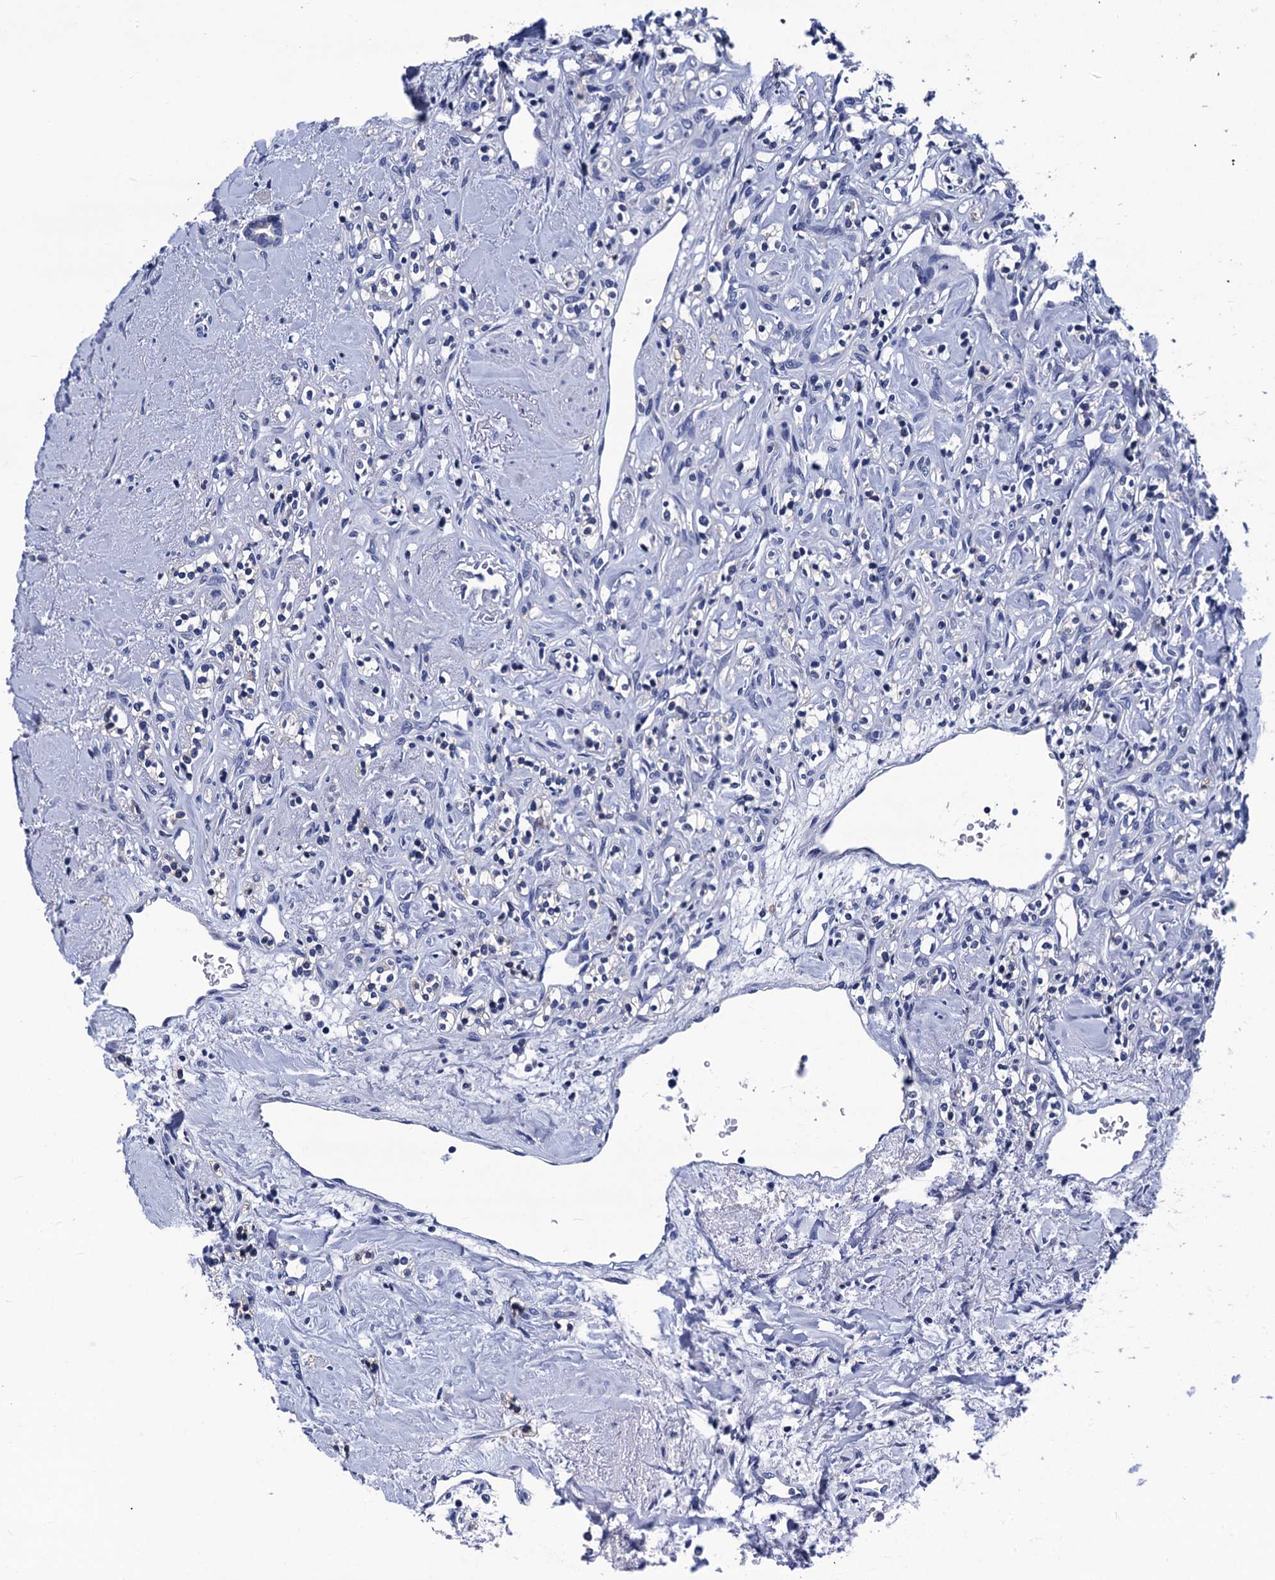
{"staining": {"intensity": "negative", "quantity": "none", "location": "none"}, "tissue": "renal cancer", "cell_type": "Tumor cells", "image_type": "cancer", "snomed": [{"axis": "morphology", "description": "Adenocarcinoma, NOS"}, {"axis": "topography", "description": "Kidney"}], "caption": "Renal cancer was stained to show a protein in brown. There is no significant expression in tumor cells. The staining was performed using DAB (3,3'-diaminobenzidine) to visualize the protein expression in brown, while the nuclei were stained in blue with hematoxylin (Magnification: 20x).", "gene": "LRRC30", "patient": {"sex": "male", "age": 77}}